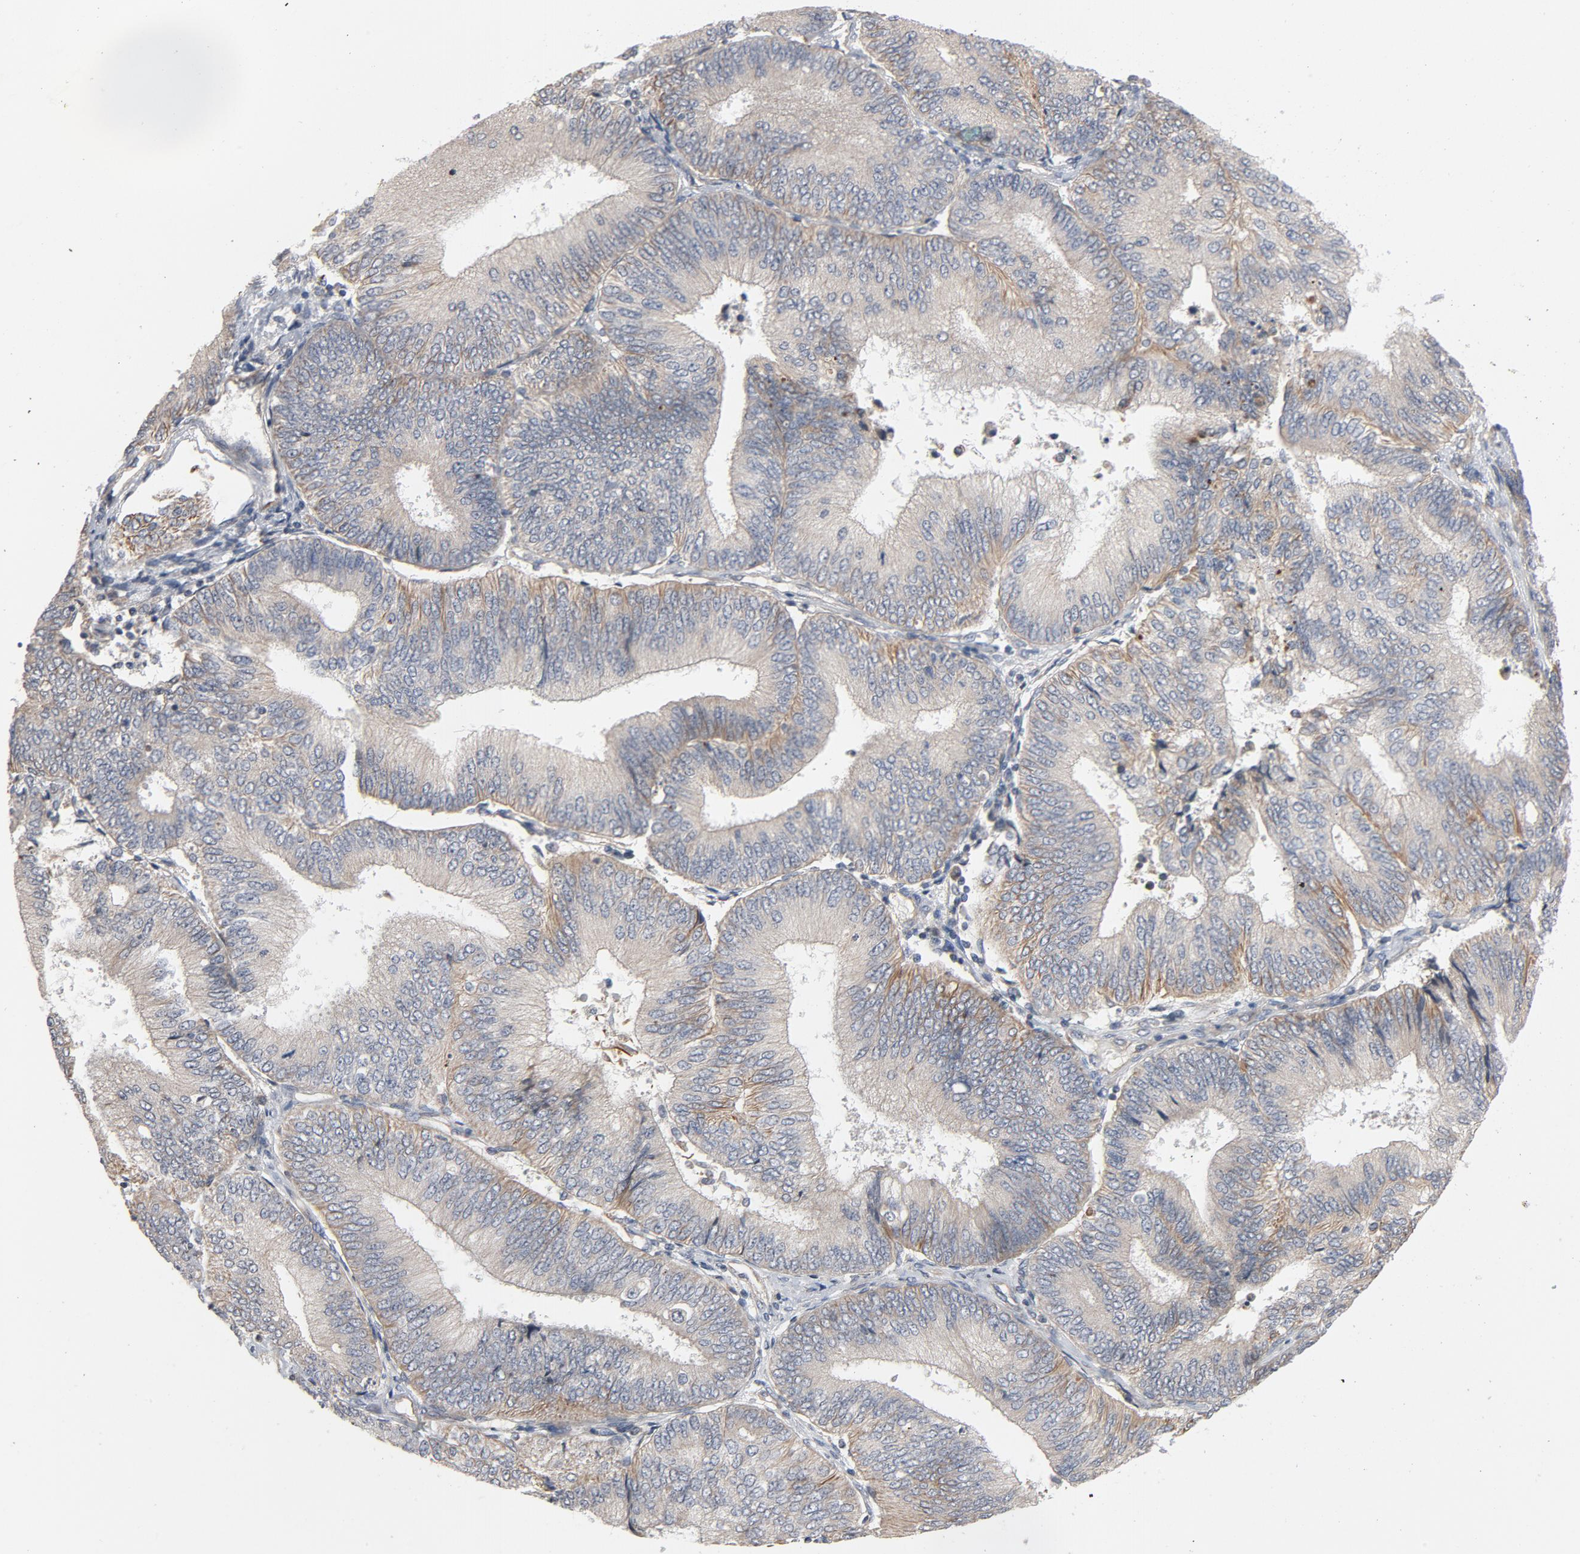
{"staining": {"intensity": "moderate", "quantity": "25%-75%", "location": "cytoplasmic/membranous"}, "tissue": "endometrial cancer", "cell_type": "Tumor cells", "image_type": "cancer", "snomed": [{"axis": "morphology", "description": "Adenocarcinoma, NOS"}, {"axis": "topography", "description": "Endometrium"}], "caption": "Protein staining exhibits moderate cytoplasmic/membranous positivity in about 25%-75% of tumor cells in endometrial cancer.", "gene": "TRIOBP", "patient": {"sex": "female", "age": 55}}